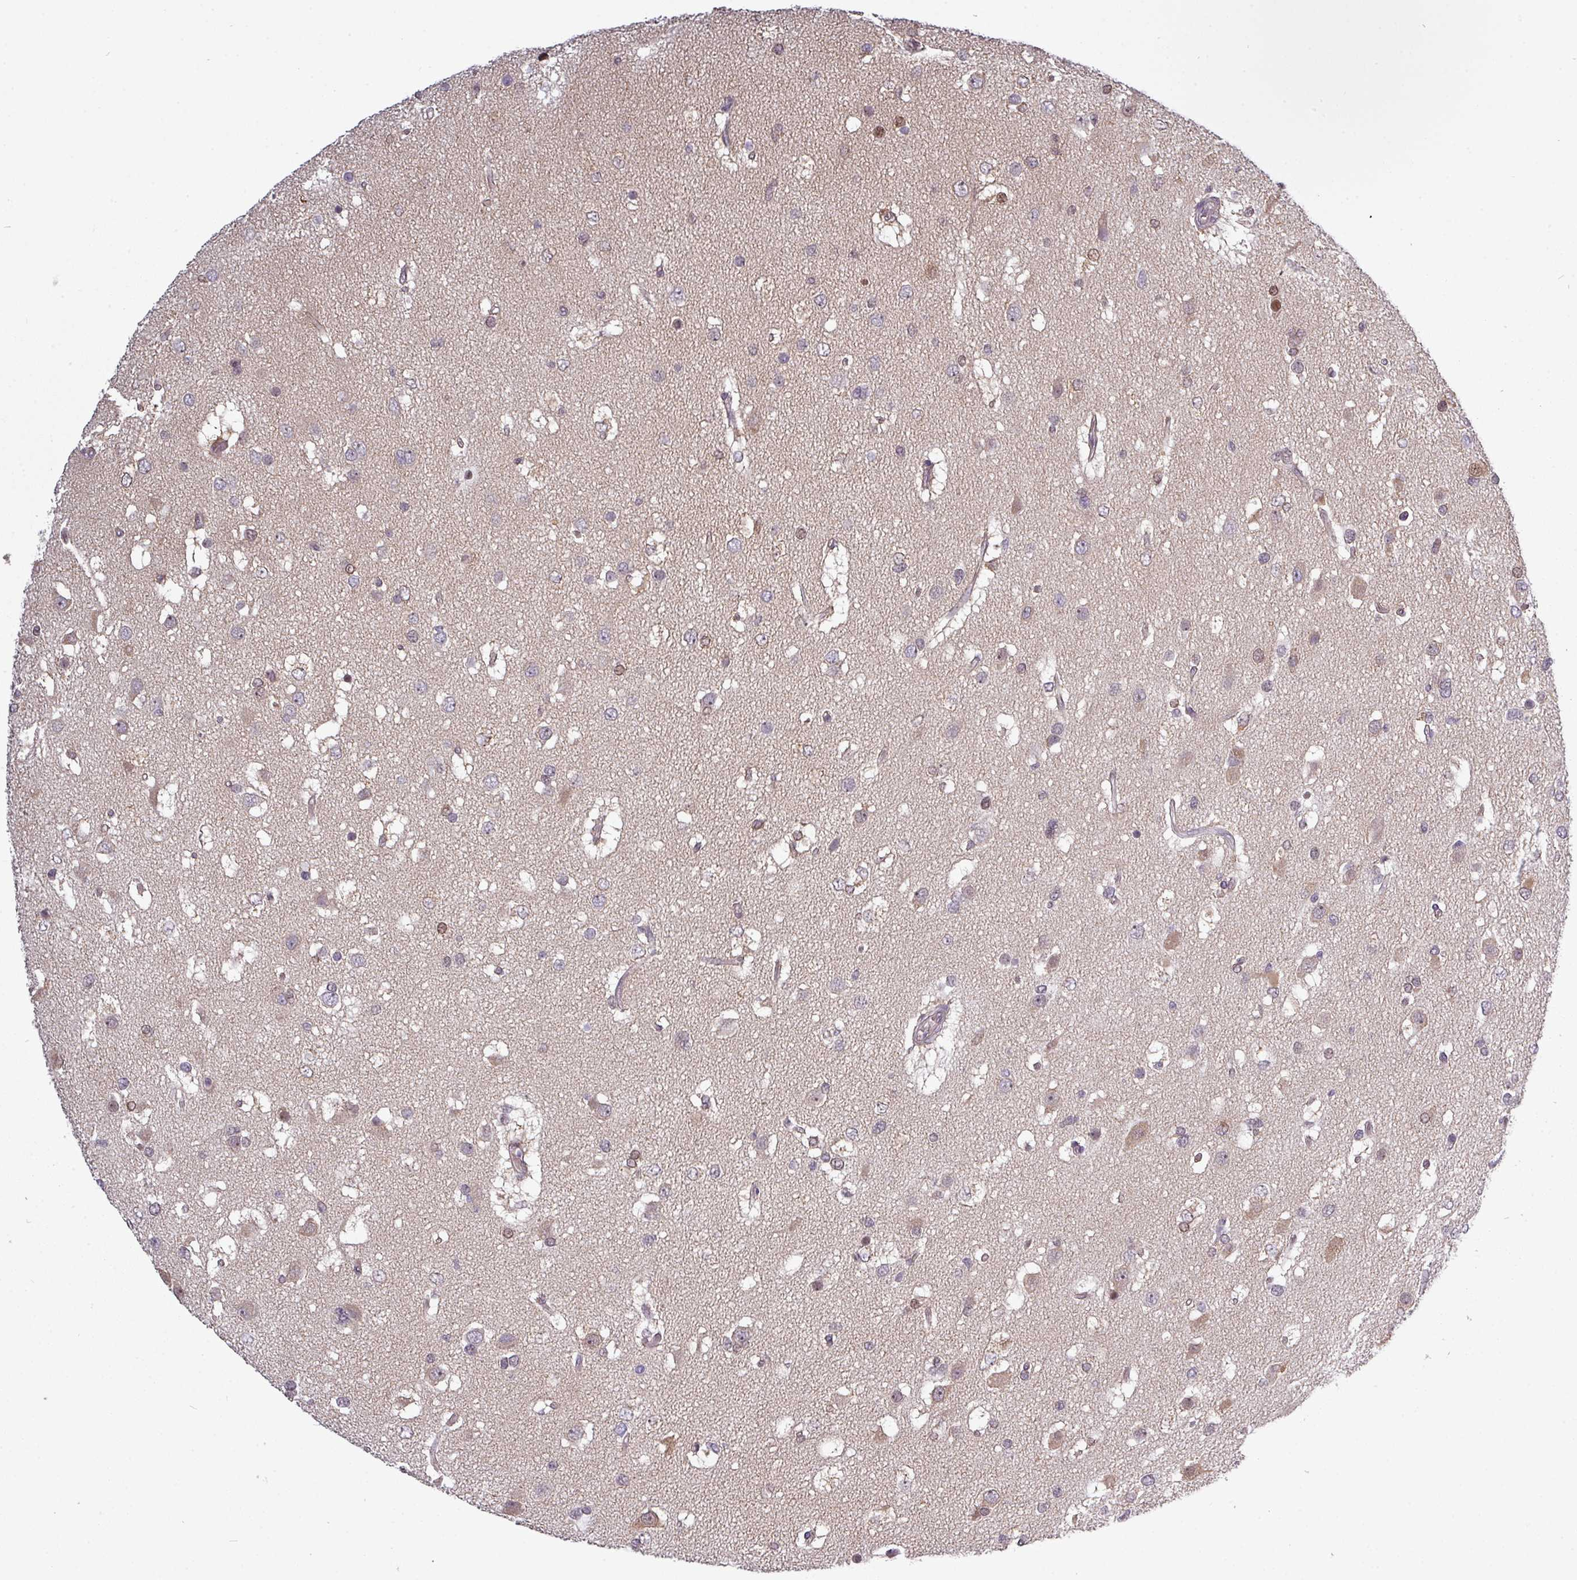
{"staining": {"intensity": "weak", "quantity": "<25%", "location": "cytoplasmic/membranous"}, "tissue": "glioma", "cell_type": "Tumor cells", "image_type": "cancer", "snomed": [{"axis": "morphology", "description": "Glioma, malignant, High grade"}, {"axis": "topography", "description": "Brain"}], "caption": "This is an immunohistochemistry image of human glioma. There is no staining in tumor cells.", "gene": "PRAMEF12", "patient": {"sex": "male", "age": 53}}